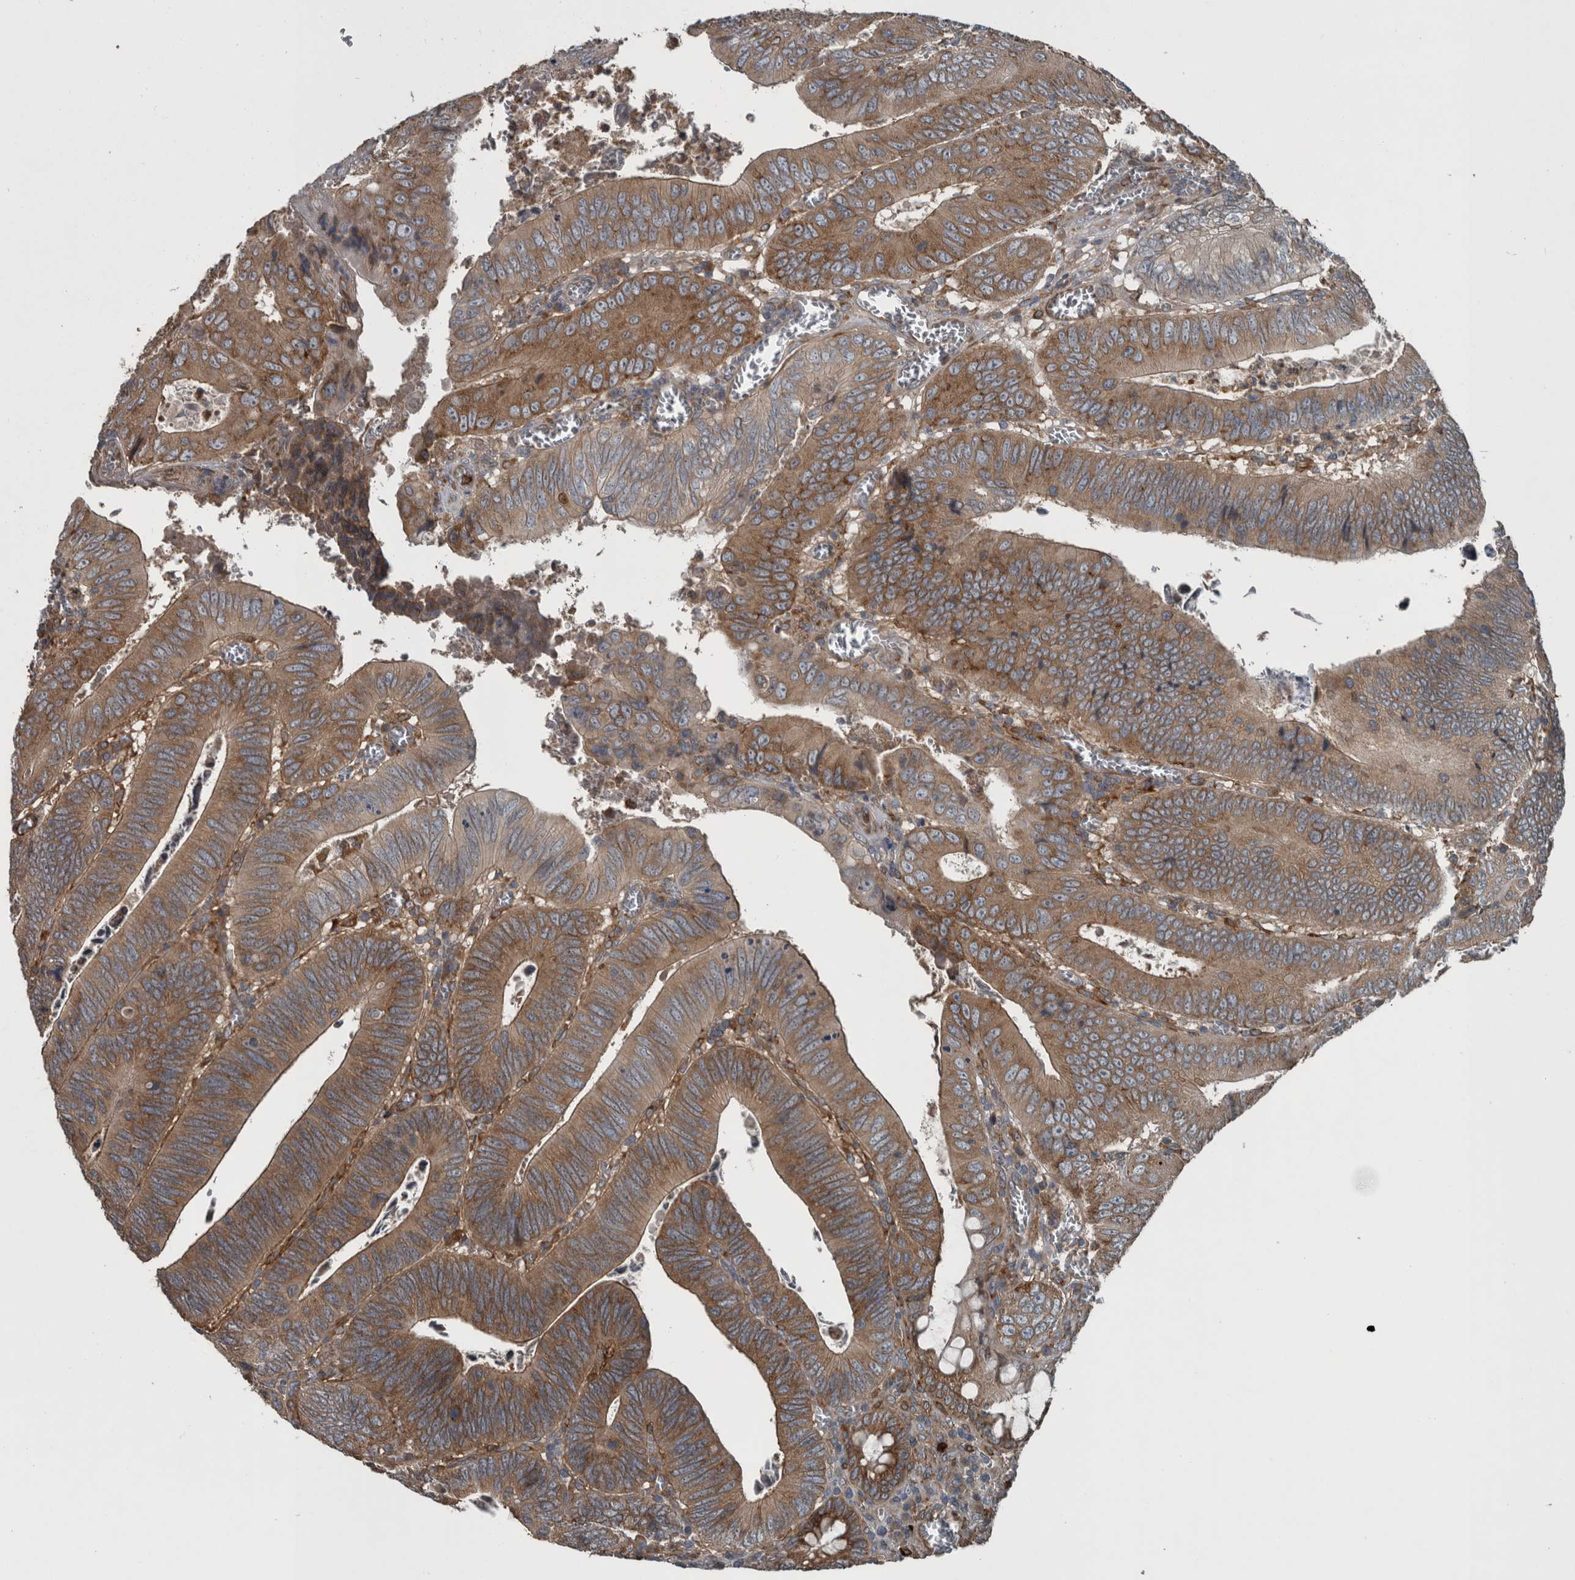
{"staining": {"intensity": "moderate", "quantity": ">75%", "location": "cytoplasmic/membranous"}, "tissue": "colorectal cancer", "cell_type": "Tumor cells", "image_type": "cancer", "snomed": [{"axis": "morphology", "description": "Inflammation, NOS"}, {"axis": "morphology", "description": "Adenocarcinoma, NOS"}, {"axis": "topography", "description": "Colon"}], "caption": "Immunohistochemical staining of adenocarcinoma (colorectal) reveals moderate cytoplasmic/membranous protein staining in approximately >75% of tumor cells. (DAB (3,3'-diaminobenzidine) IHC with brightfield microscopy, high magnification).", "gene": "EXOC8", "patient": {"sex": "male", "age": 72}}